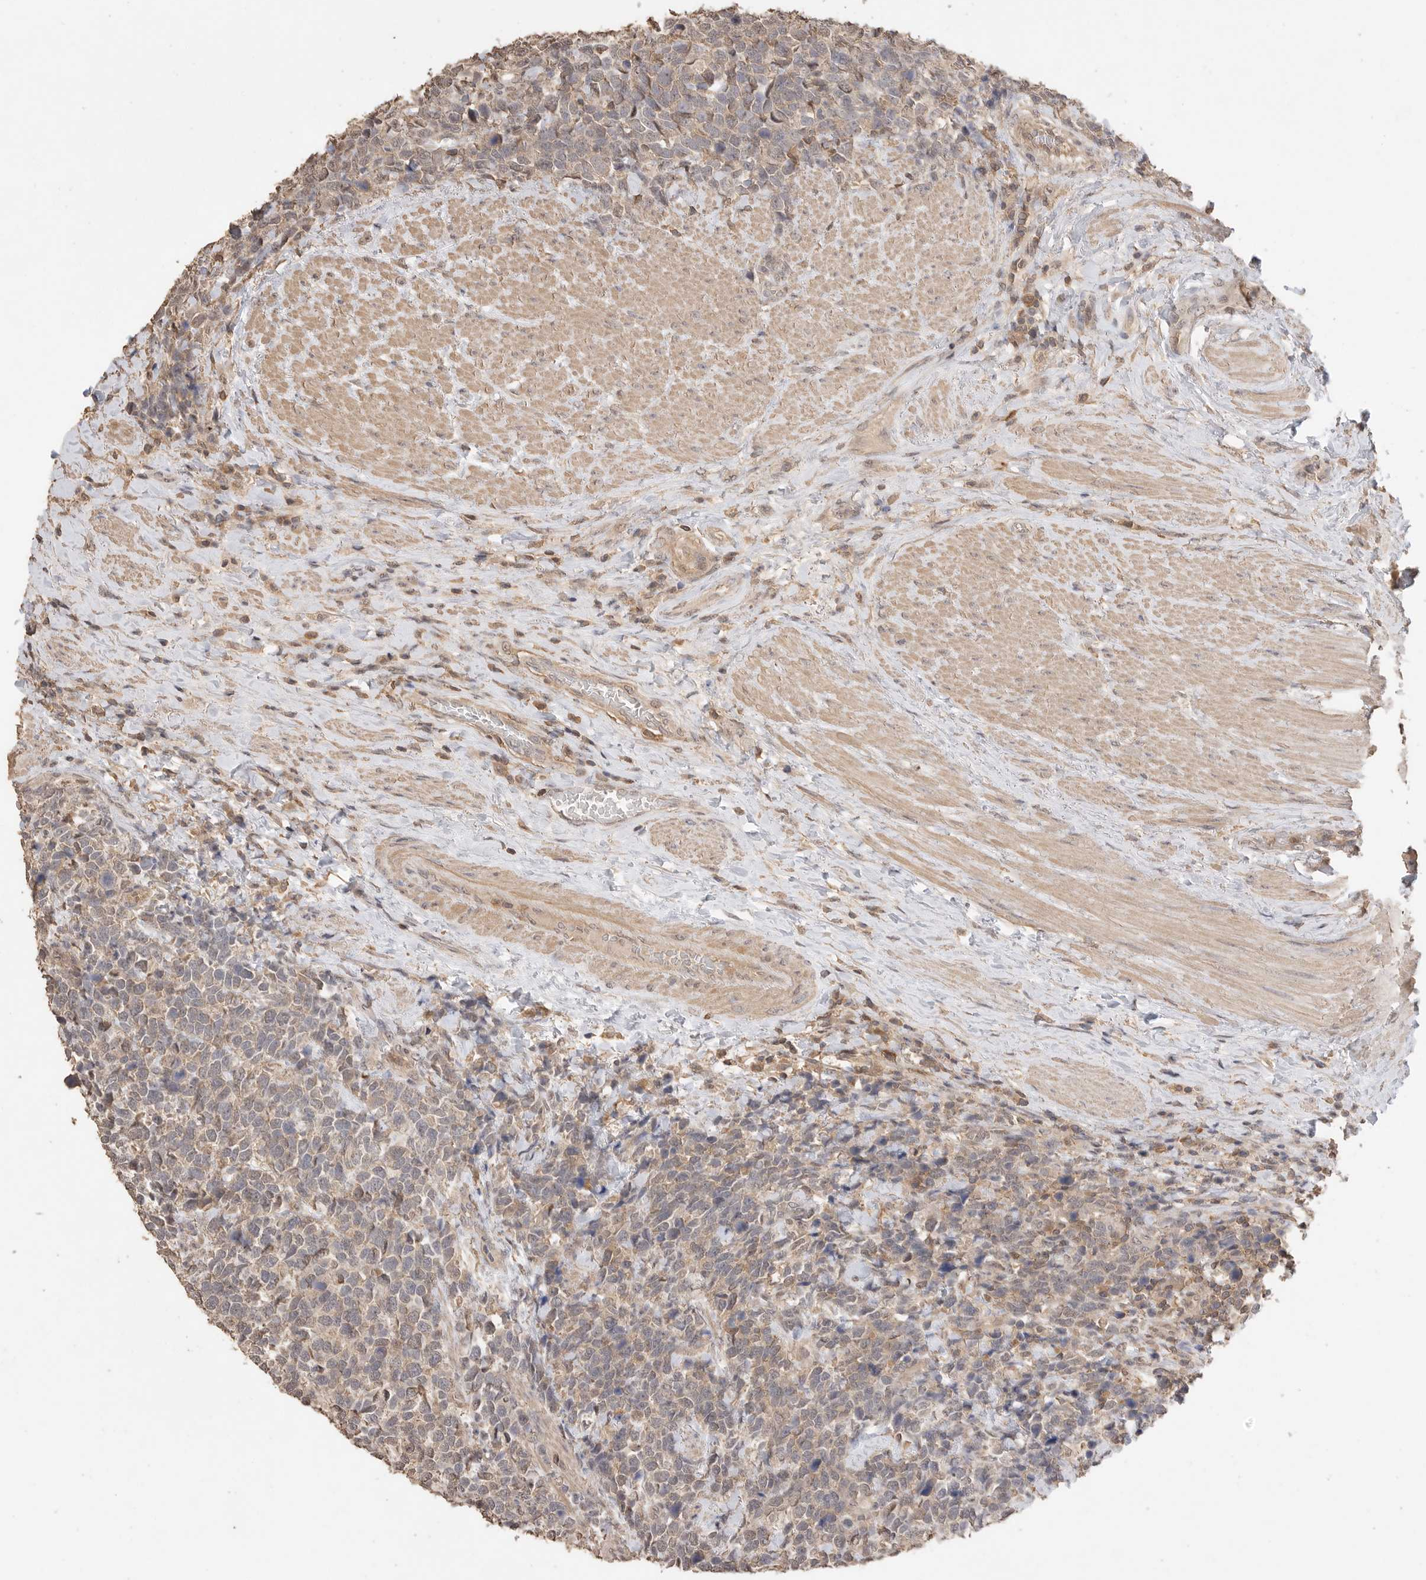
{"staining": {"intensity": "weak", "quantity": "<25%", "location": "nuclear"}, "tissue": "urothelial cancer", "cell_type": "Tumor cells", "image_type": "cancer", "snomed": [{"axis": "morphology", "description": "Urothelial carcinoma, High grade"}, {"axis": "topography", "description": "Urinary bladder"}], "caption": "DAB (3,3'-diaminobenzidine) immunohistochemical staining of human urothelial cancer displays no significant expression in tumor cells.", "gene": "MAP2K1", "patient": {"sex": "female", "age": 82}}